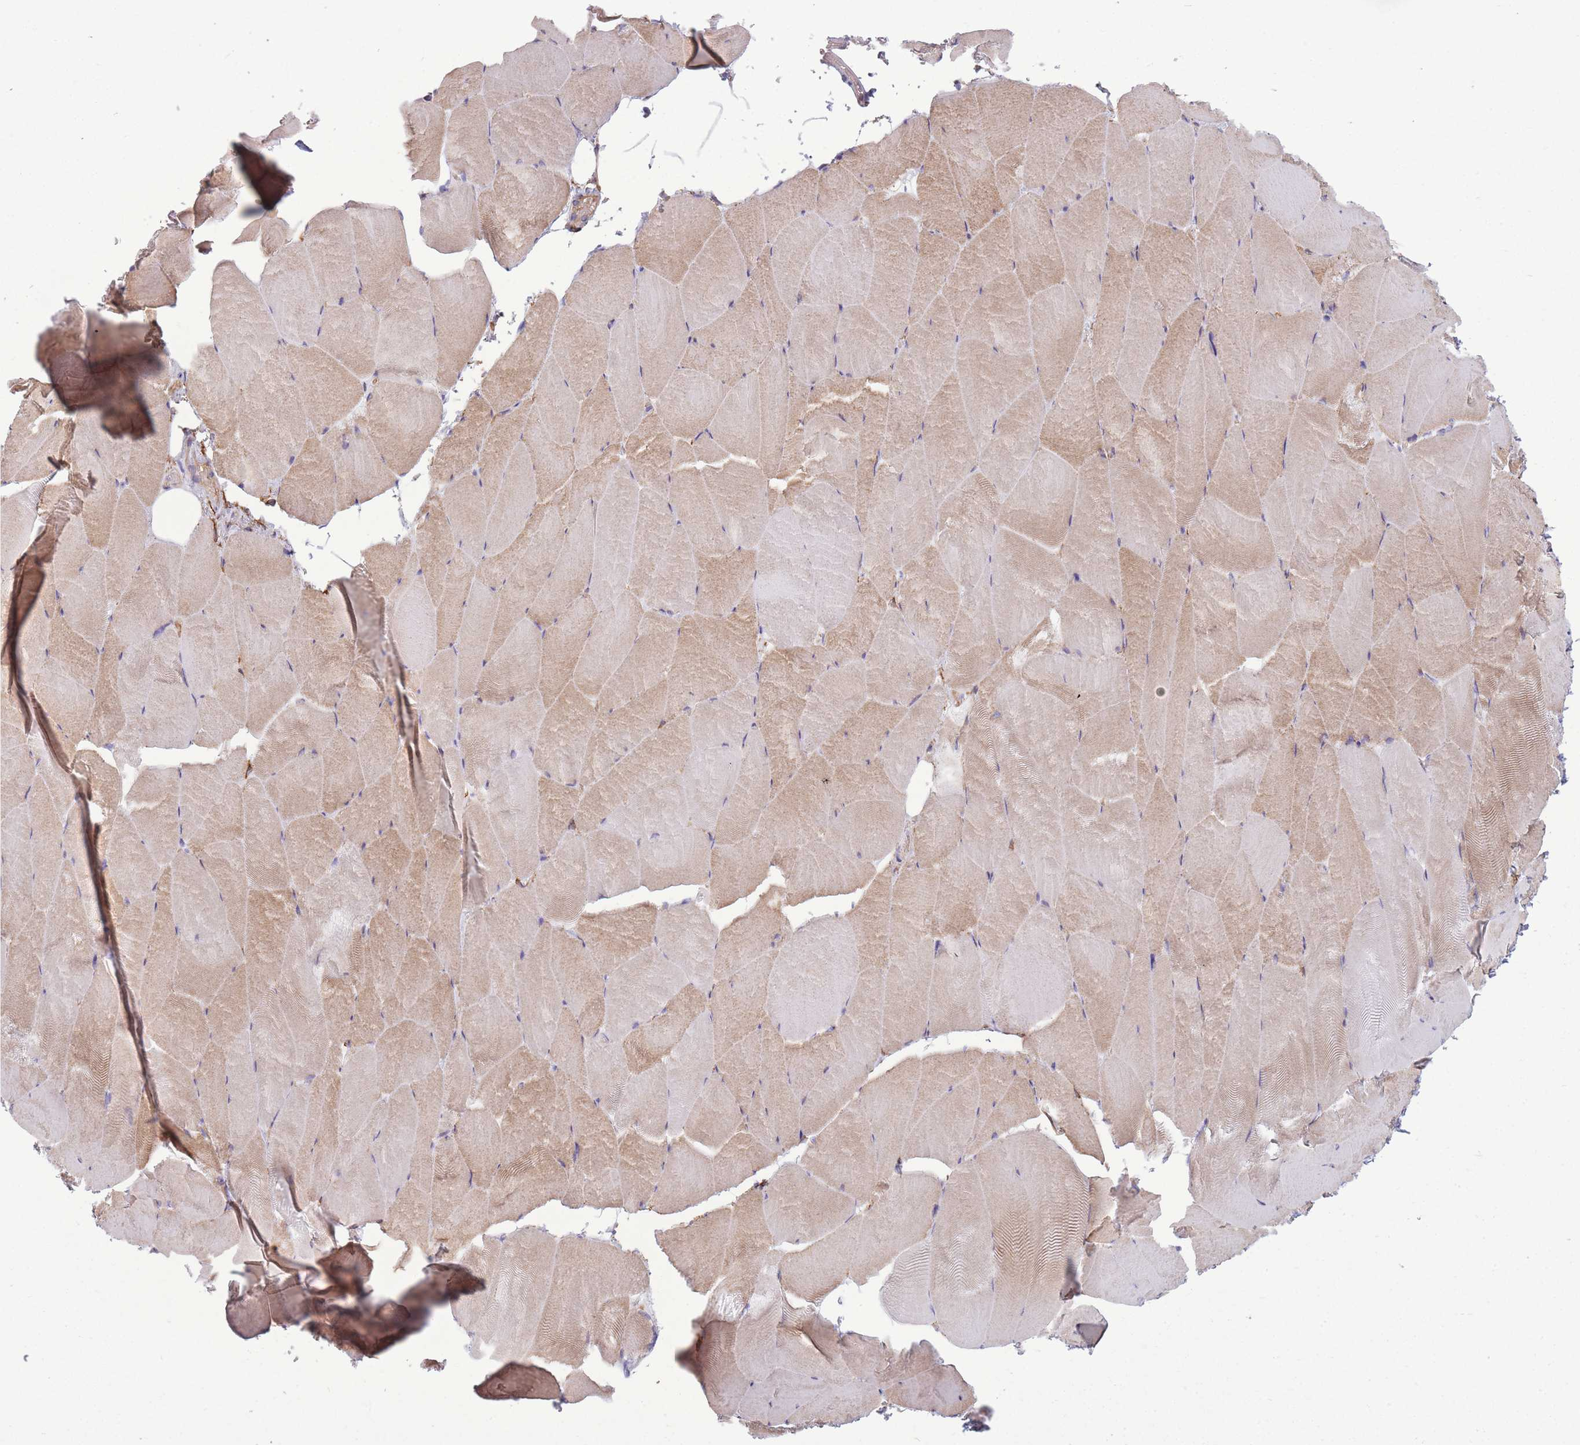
{"staining": {"intensity": "weak", "quantity": "25%-75%", "location": "cytoplasmic/membranous"}, "tissue": "skeletal muscle", "cell_type": "Myocytes", "image_type": "normal", "snomed": [{"axis": "morphology", "description": "Normal tissue, NOS"}, {"axis": "topography", "description": "Skeletal muscle"}], "caption": "The immunohistochemical stain labels weak cytoplasmic/membranous staining in myocytes of unremarkable skeletal muscle.", "gene": "ADD1", "patient": {"sex": "female", "age": 64}}